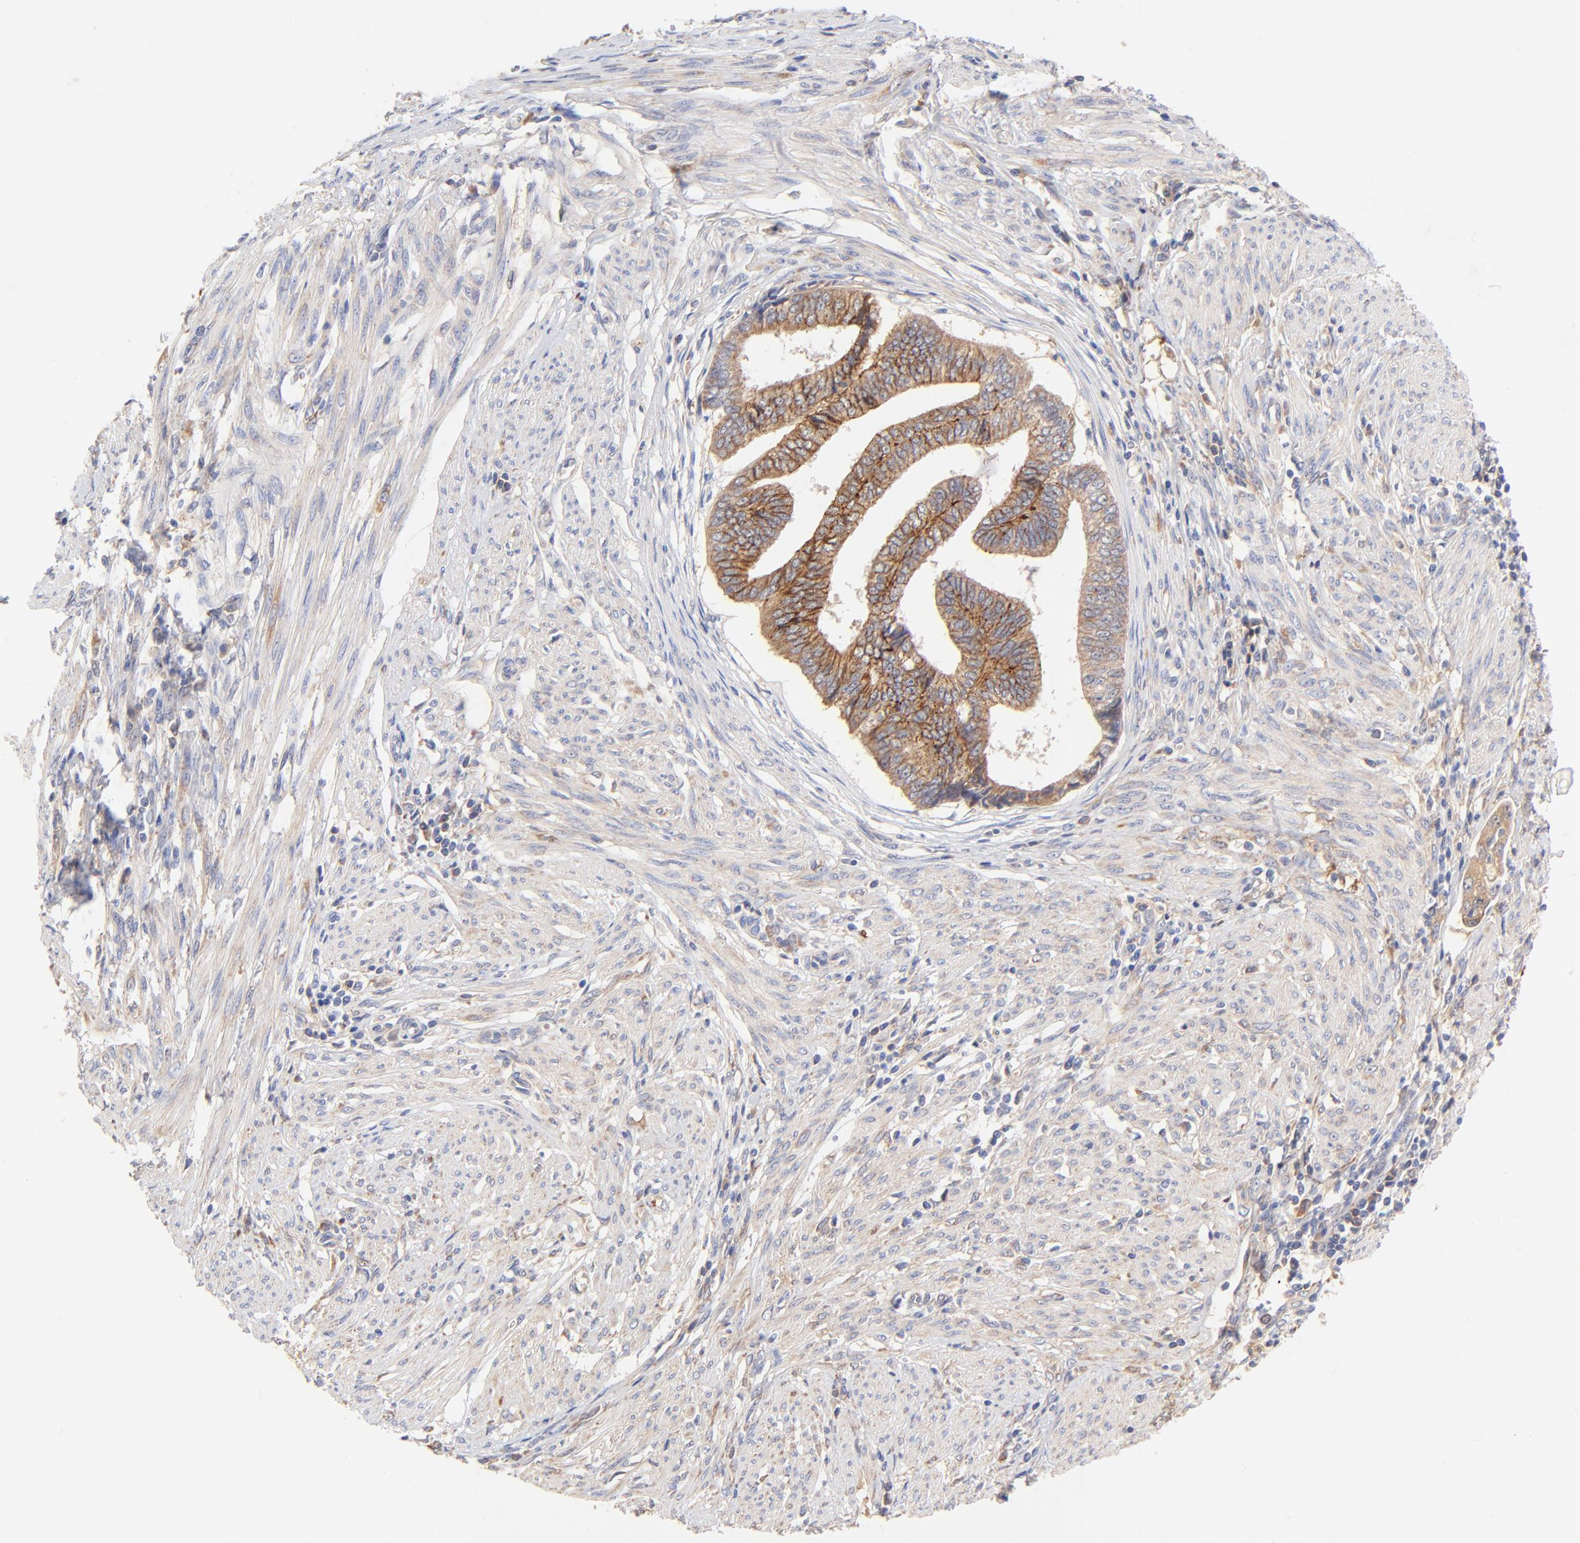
{"staining": {"intensity": "moderate", "quantity": ">75%", "location": "cytoplasmic/membranous"}, "tissue": "endometrial cancer", "cell_type": "Tumor cells", "image_type": "cancer", "snomed": [{"axis": "morphology", "description": "Adenocarcinoma, NOS"}, {"axis": "topography", "description": "Endometrium"}], "caption": "This micrograph displays IHC staining of human adenocarcinoma (endometrial), with medium moderate cytoplasmic/membranous staining in approximately >75% of tumor cells.", "gene": "PTK7", "patient": {"sex": "female", "age": 75}}